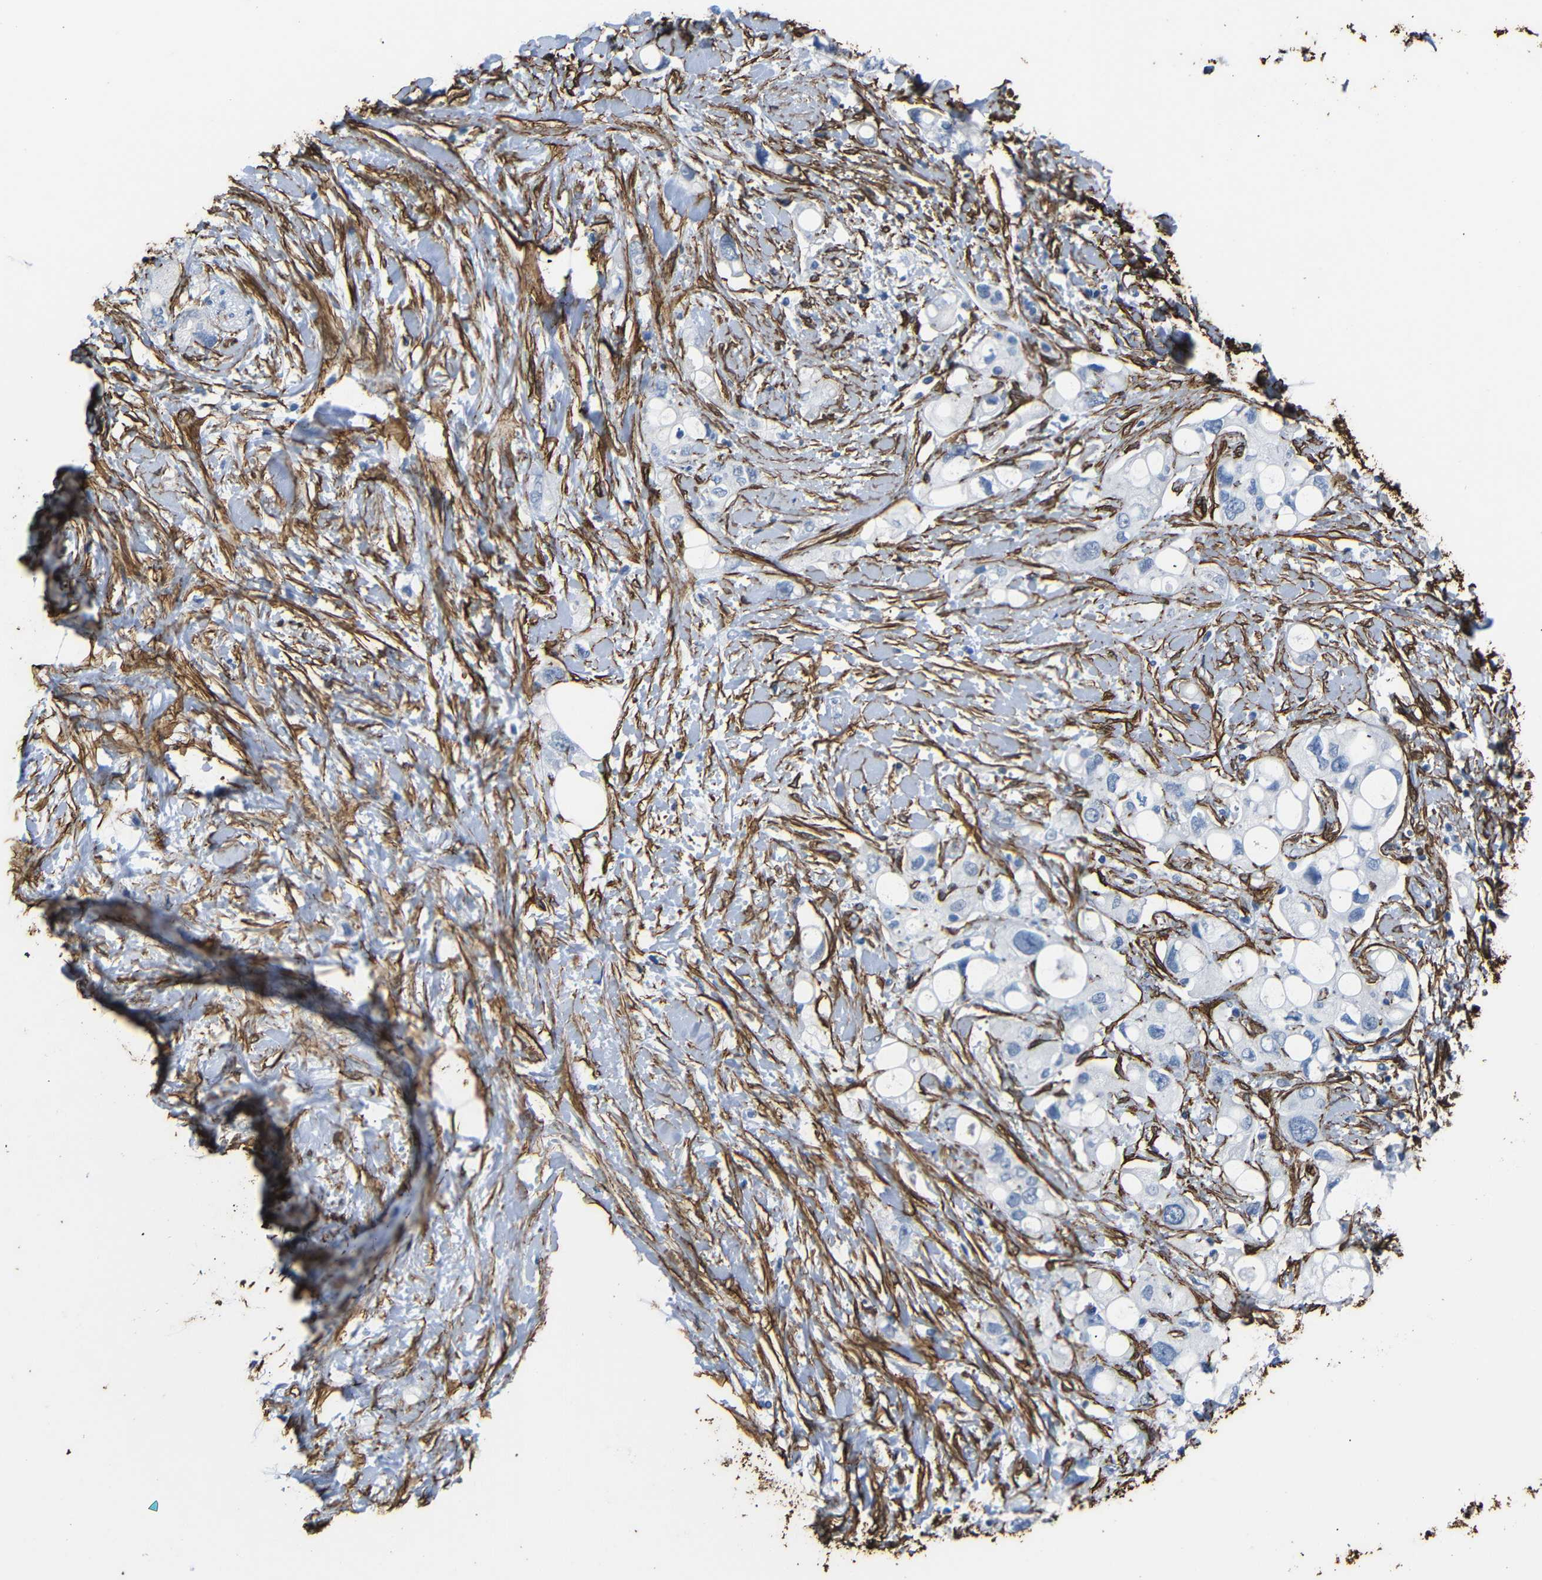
{"staining": {"intensity": "negative", "quantity": "none", "location": "none"}, "tissue": "pancreatic cancer", "cell_type": "Tumor cells", "image_type": "cancer", "snomed": [{"axis": "morphology", "description": "Adenocarcinoma, NOS"}, {"axis": "topography", "description": "Pancreas"}], "caption": "Adenocarcinoma (pancreatic) stained for a protein using IHC displays no expression tumor cells.", "gene": "ACTA2", "patient": {"sex": "female", "age": 56}}